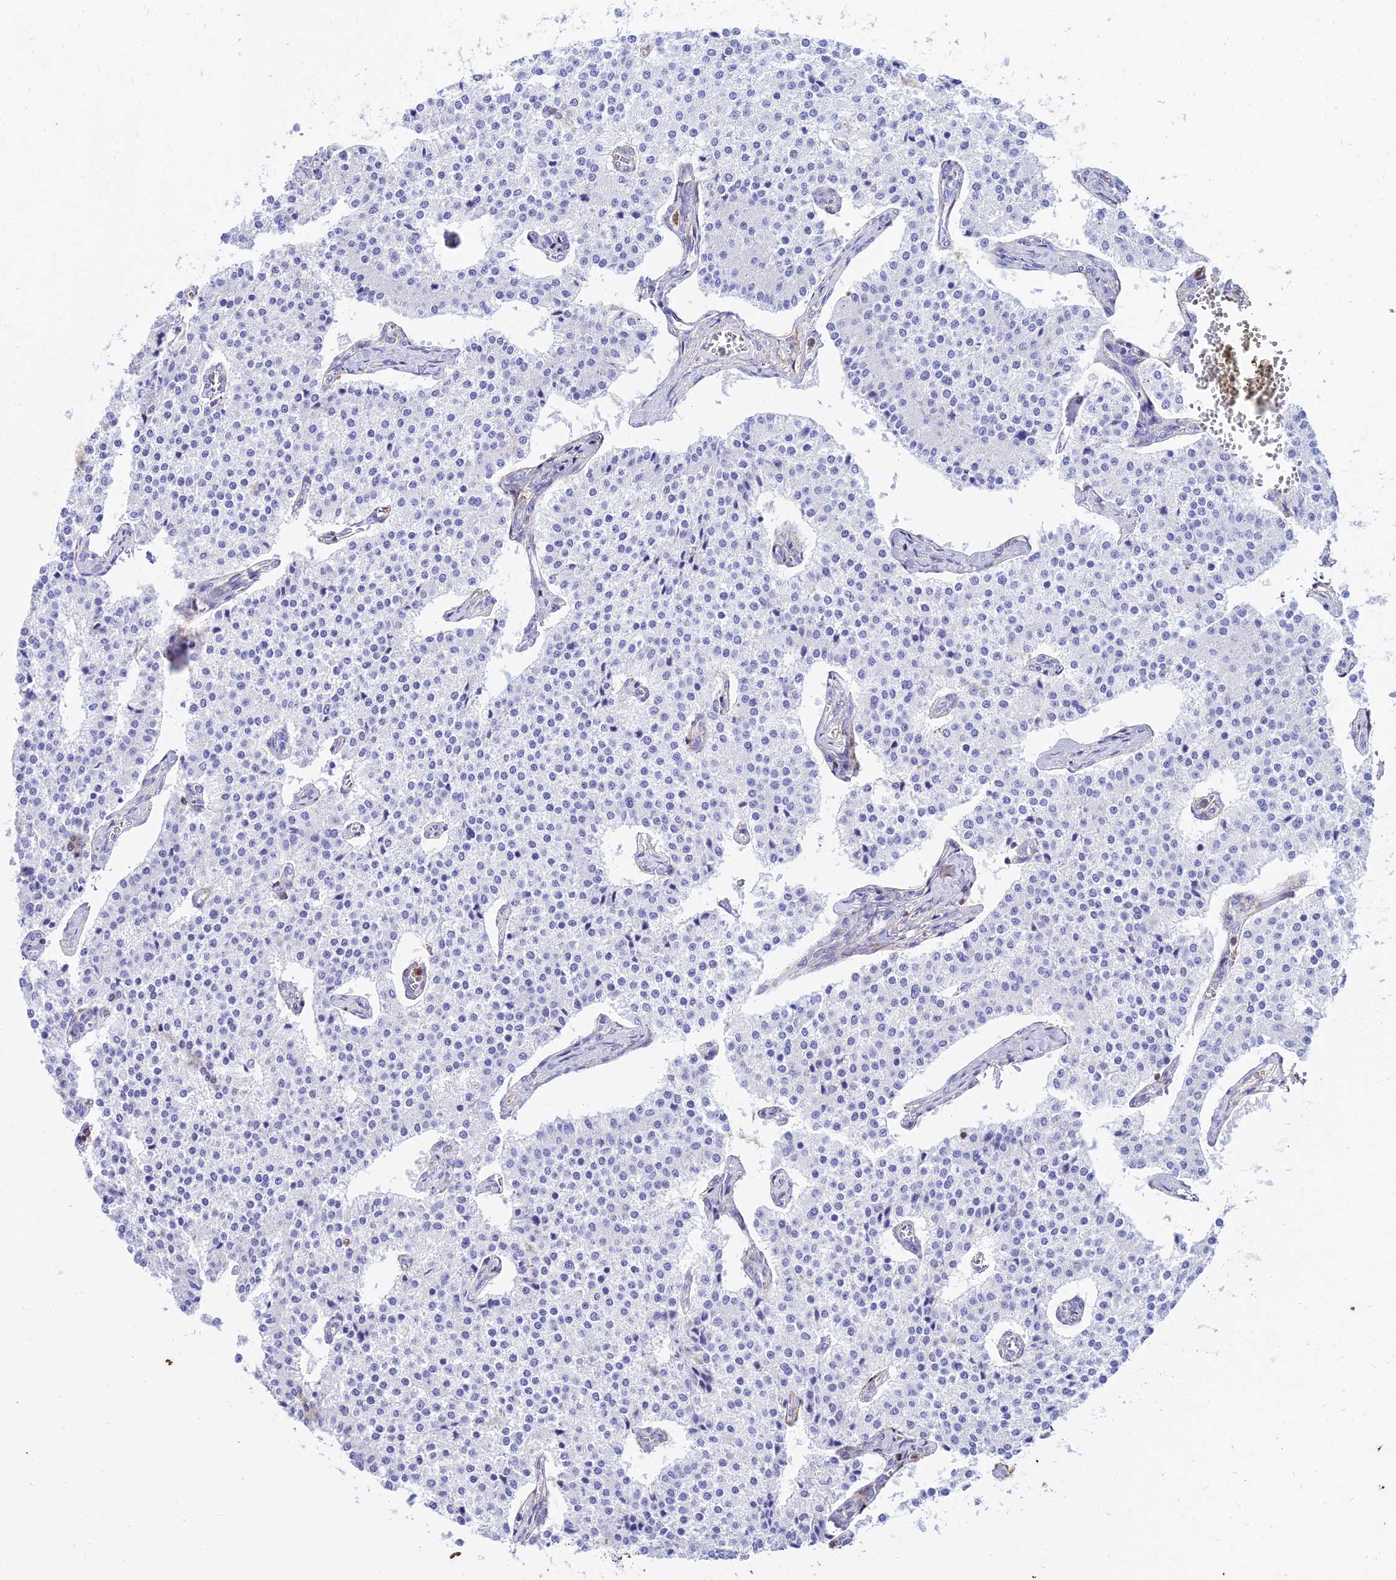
{"staining": {"intensity": "negative", "quantity": "none", "location": "none"}, "tissue": "carcinoid", "cell_type": "Tumor cells", "image_type": "cancer", "snomed": [{"axis": "morphology", "description": "Carcinoid, malignant, NOS"}, {"axis": "topography", "description": "Colon"}], "caption": "The histopathology image exhibits no staining of tumor cells in carcinoid.", "gene": "SREK1IP1", "patient": {"sex": "female", "age": 52}}